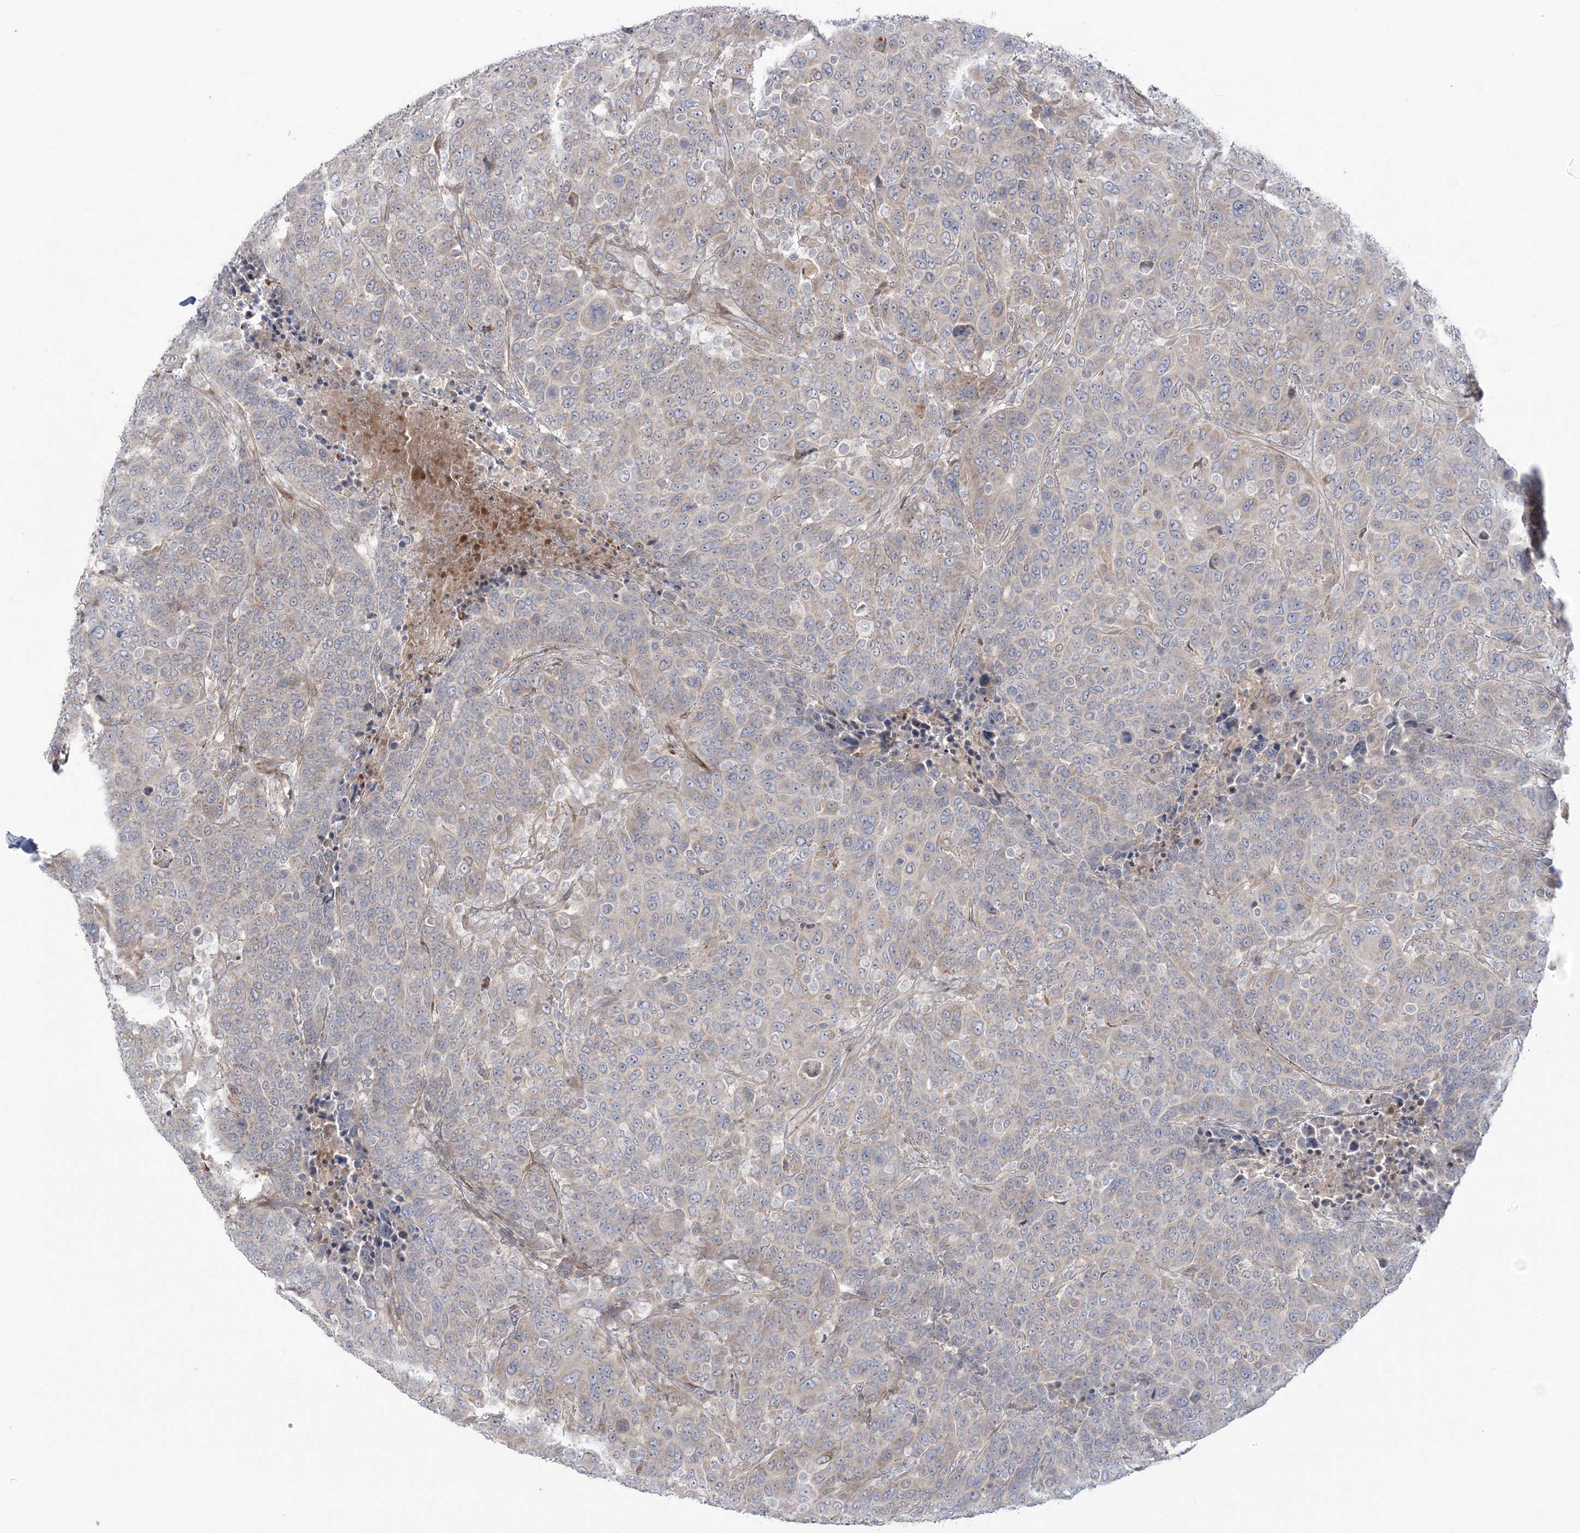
{"staining": {"intensity": "weak", "quantity": "<25%", "location": "cytoplasmic/membranous"}, "tissue": "breast cancer", "cell_type": "Tumor cells", "image_type": "cancer", "snomed": [{"axis": "morphology", "description": "Duct carcinoma"}, {"axis": "topography", "description": "Breast"}], "caption": "Immunohistochemical staining of breast cancer reveals no significant staining in tumor cells. Nuclei are stained in blue.", "gene": "NUDT9", "patient": {"sex": "female", "age": 37}}